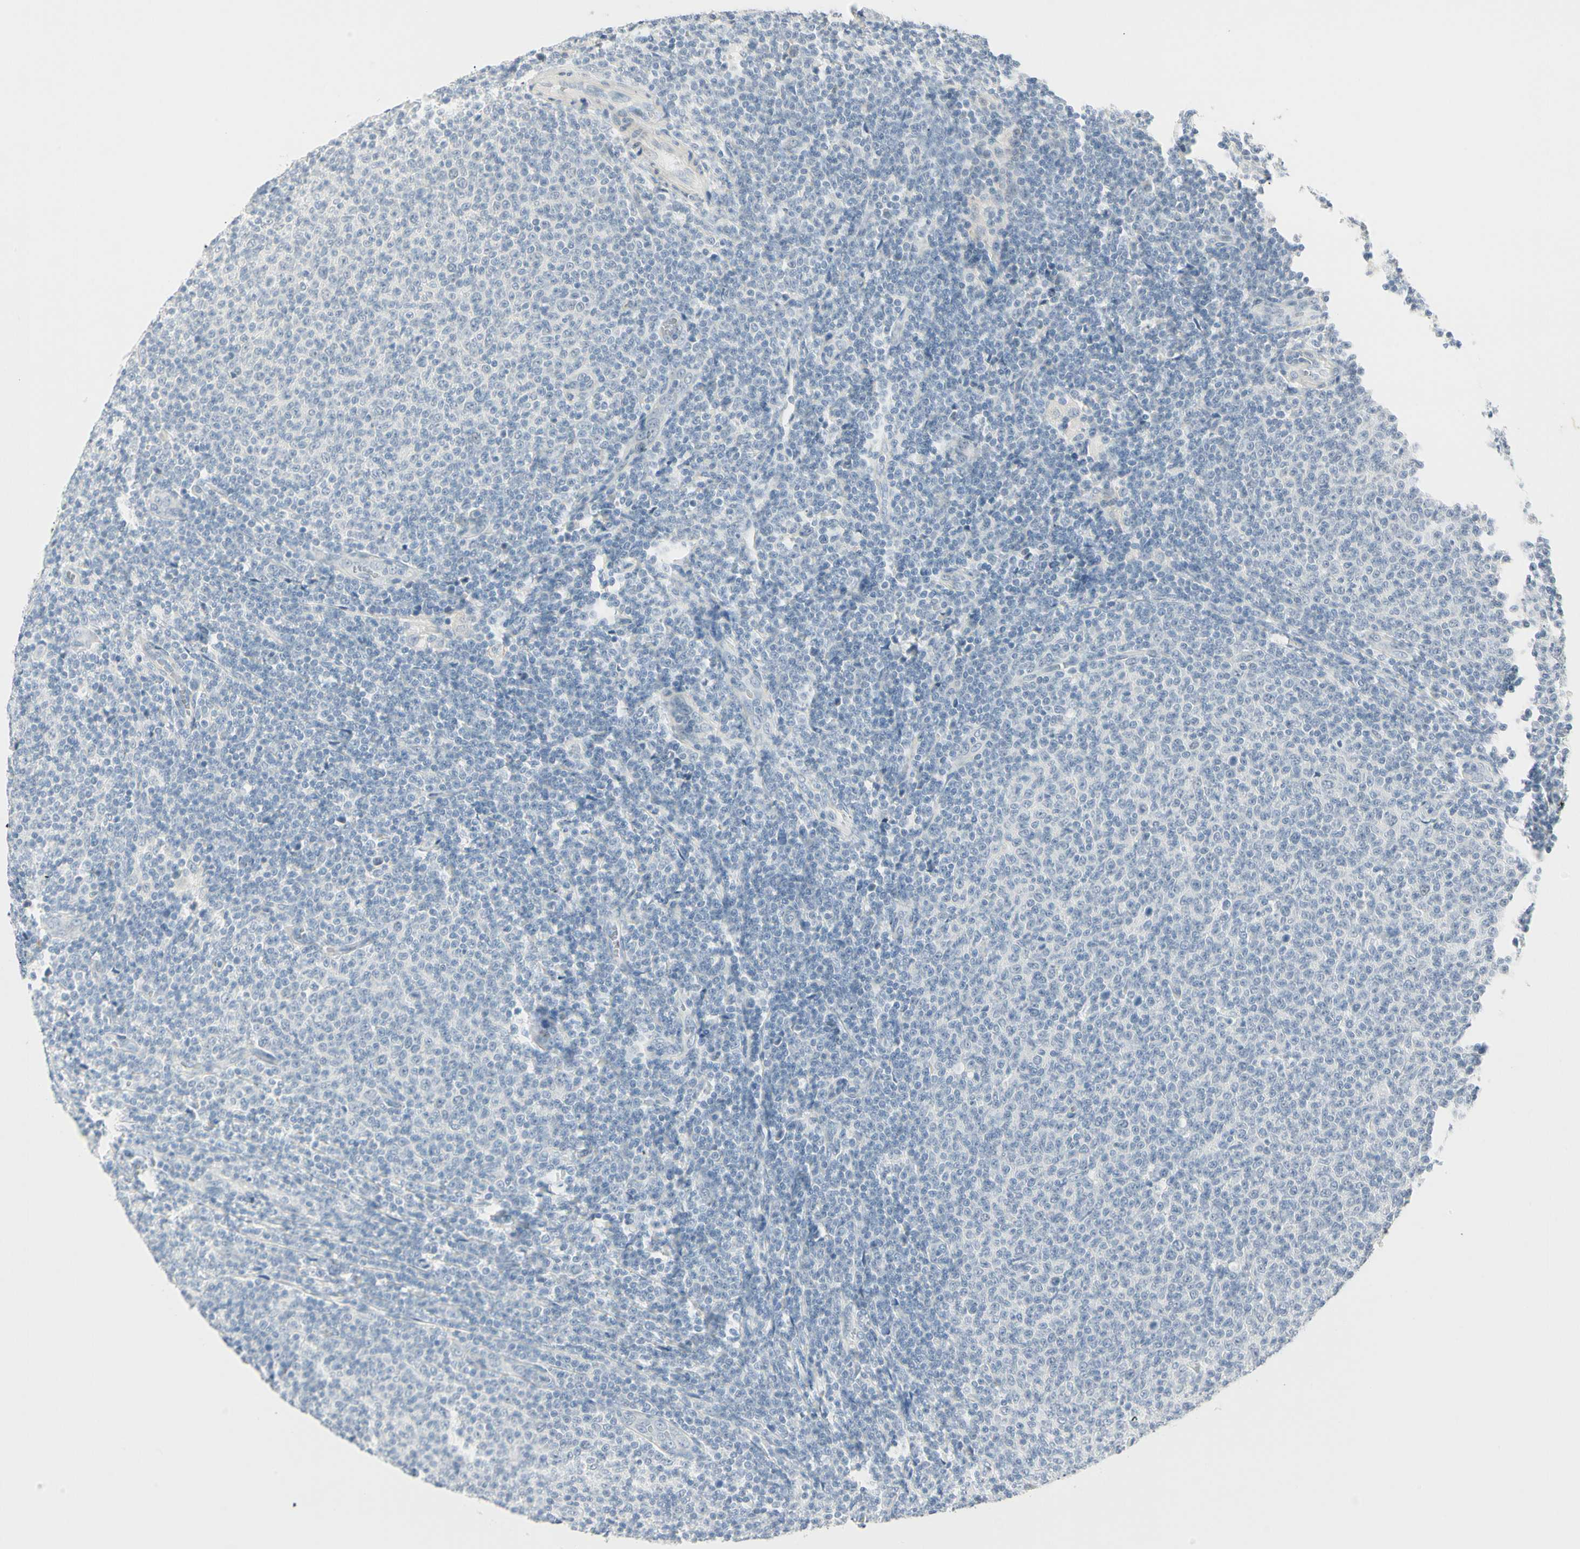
{"staining": {"intensity": "negative", "quantity": "none", "location": "none"}, "tissue": "lymphoma", "cell_type": "Tumor cells", "image_type": "cancer", "snomed": [{"axis": "morphology", "description": "Malignant lymphoma, non-Hodgkin's type, Low grade"}, {"axis": "topography", "description": "Lymph node"}], "caption": "A photomicrograph of malignant lymphoma, non-Hodgkin's type (low-grade) stained for a protein exhibits no brown staining in tumor cells.", "gene": "MLLT10", "patient": {"sex": "male", "age": 66}}